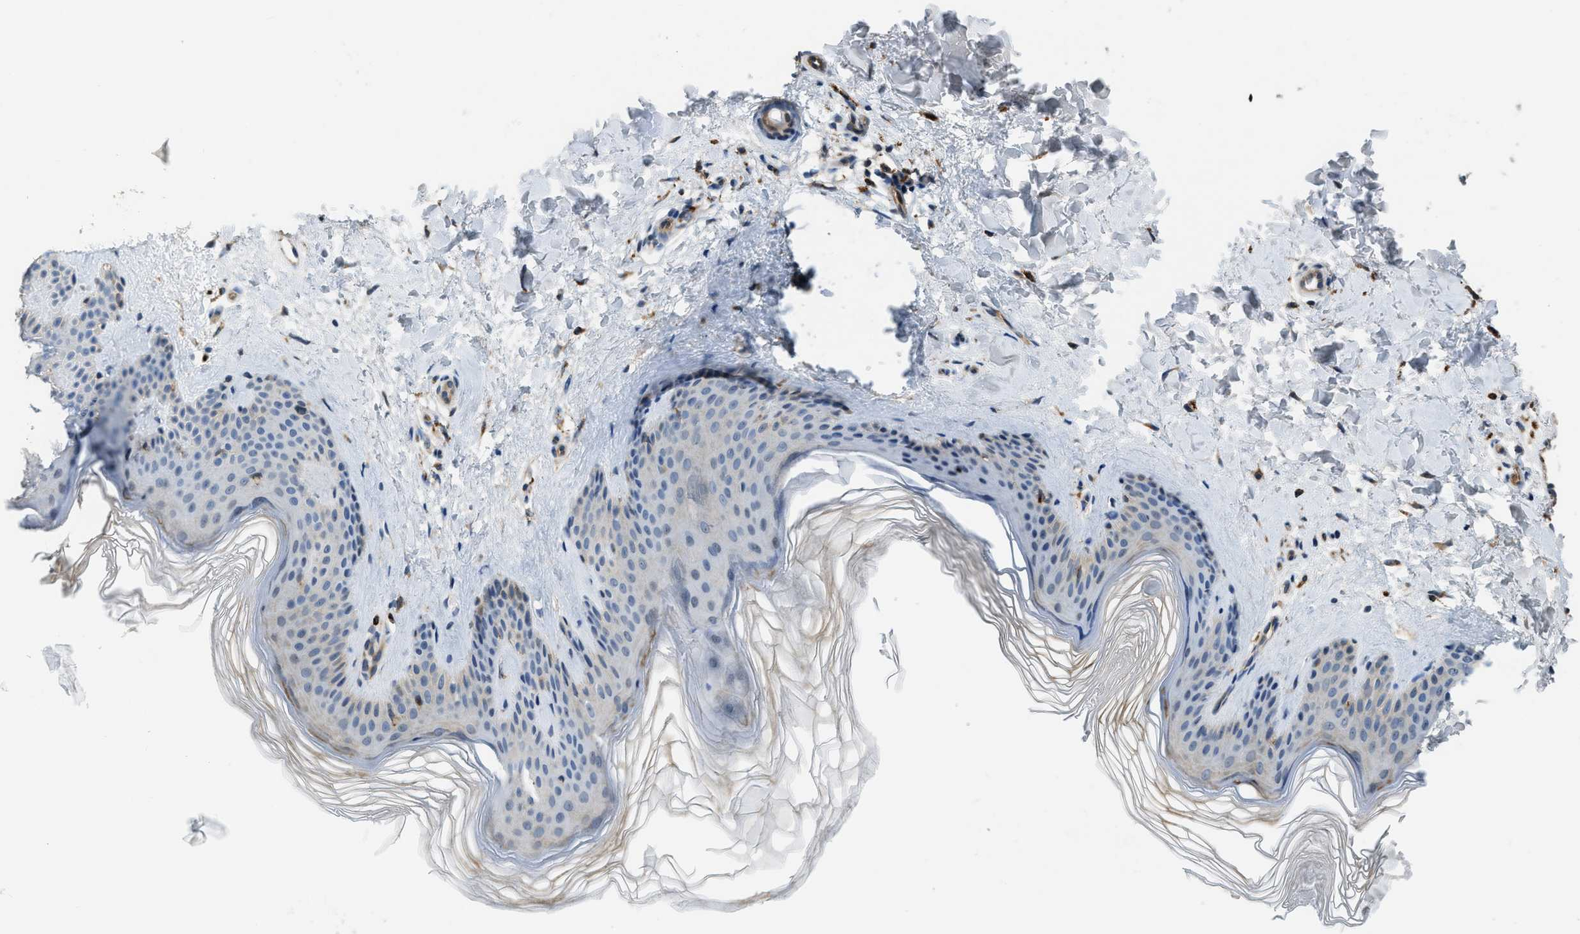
{"staining": {"intensity": "weak", "quantity": "25%-75%", "location": "cytoplasmic/membranous"}, "tissue": "skin", "cell_type": "Fibroblasts", "image_type": "normal", "snomed": [{"axis": "morphology", "description": "Normal tissue, NOS"}, {"axis": "morphology", "description": "Malignant melanoma, Metastatic site"}, {"axis": "topography", "description": "Skin"}], "caption": "Normal skin demonstrates weak cytoplasmic/membranous positivity in approximately 25%-75% of fibroblasts (DAB (3,3'-diaminobenzidine) = brown stain, brightfield microscopy at high magnification)..", "gene": "STARD3NL", "patient": {"sex": "male", "age": 41}}